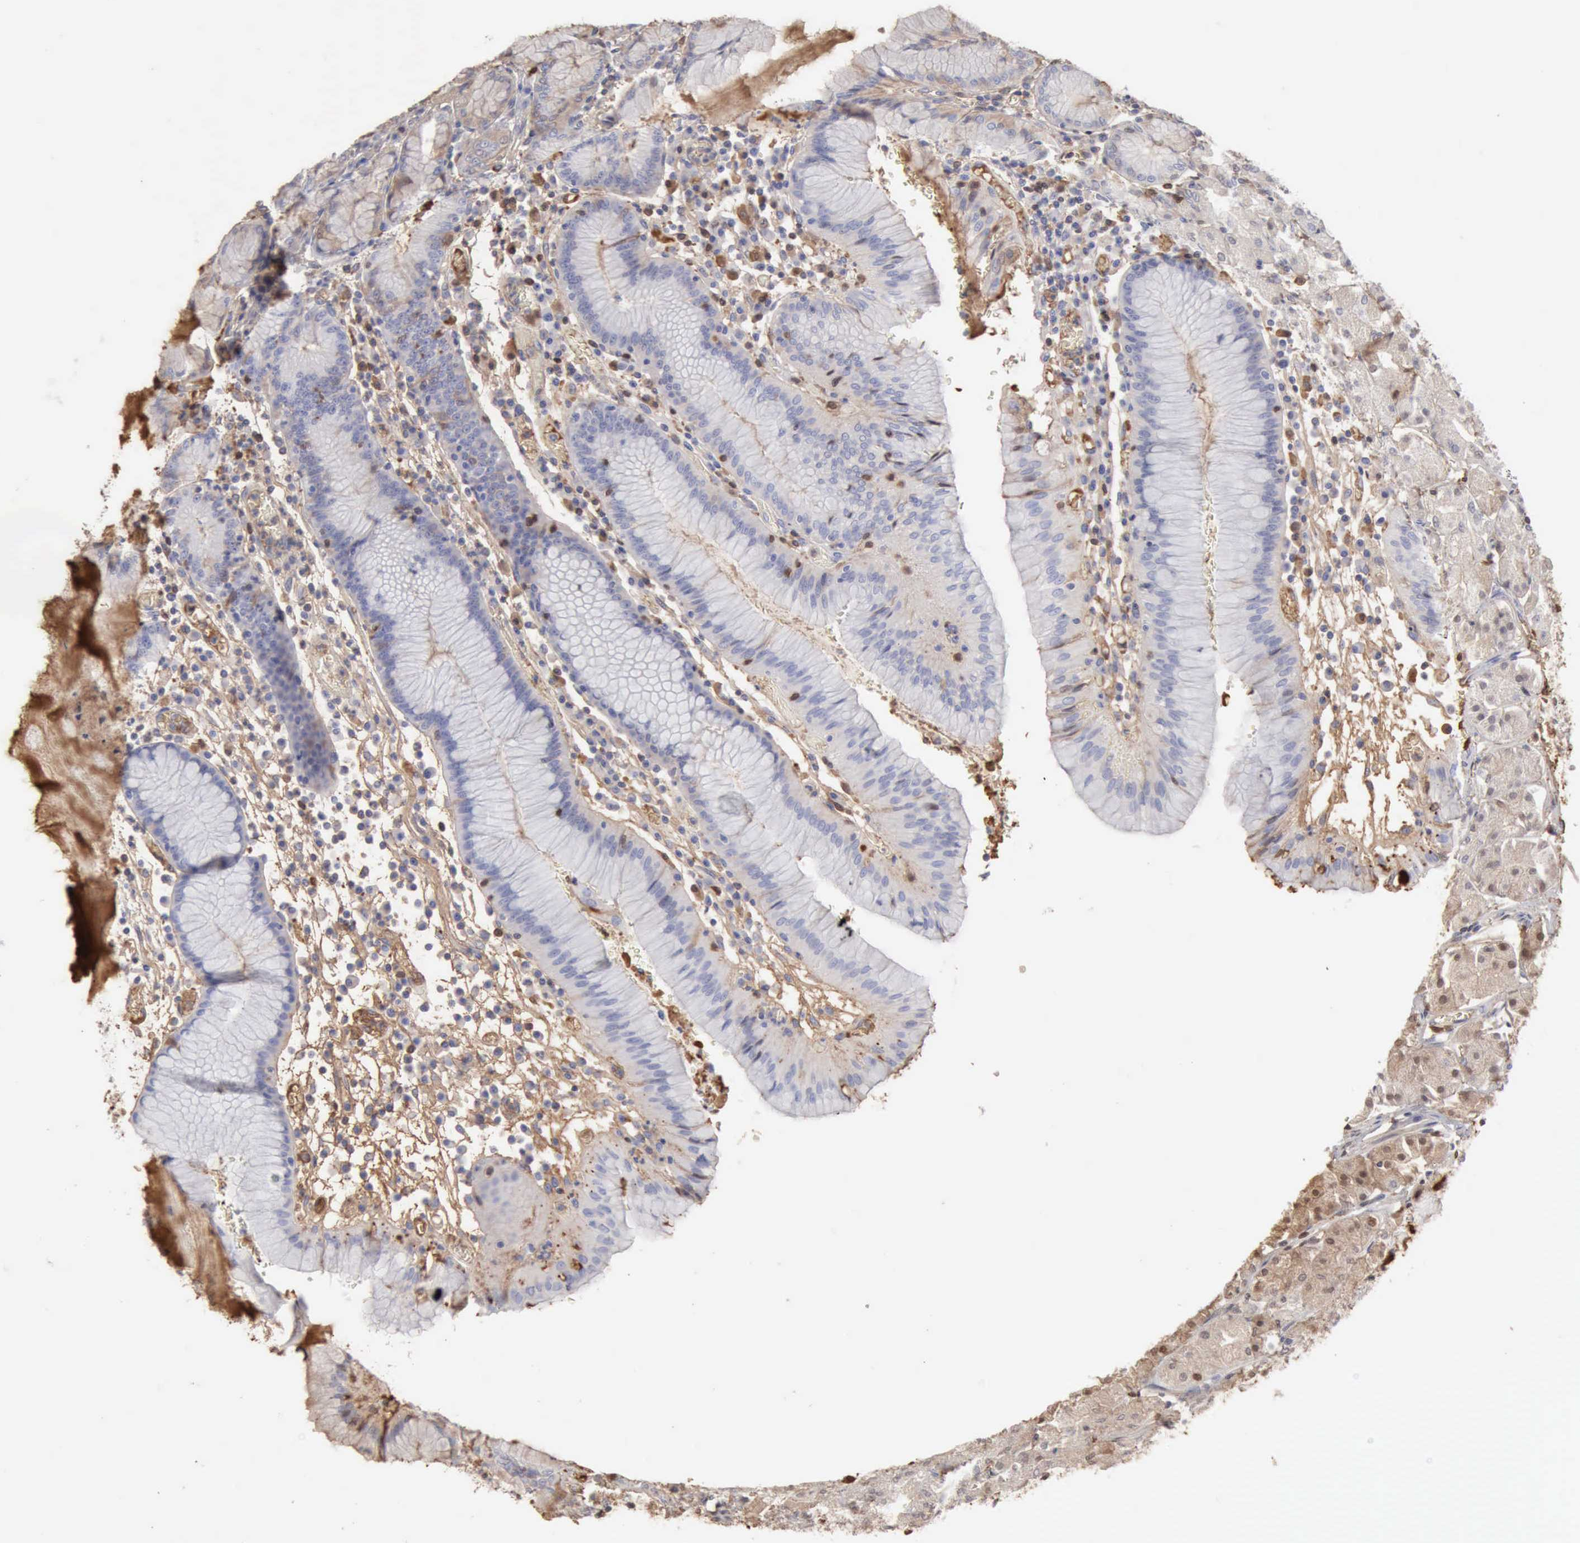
{"staining": {"intensity": "negative", "quantity": "none", "location": "none"}, "tissue": "stomach", "cell_type": "Glandular cells", "image_type": "normal", "snomed": [{"axis": "morphology", "description": "Normal tissue, NOS"}, {"axis": "topography", "description": "Stomach, lower"}], "caption": "Immunohistochemical staining of unremarkable stomach displays no significant staining in glandular cells. The staining was performed using DAB to visualize the protein expression in brown, while the nuclei were stained in blue with hematoxylin (Magnification: 20x).", "gene": "SERPINA1", "patient": {"sex": "female", "age": 73}}